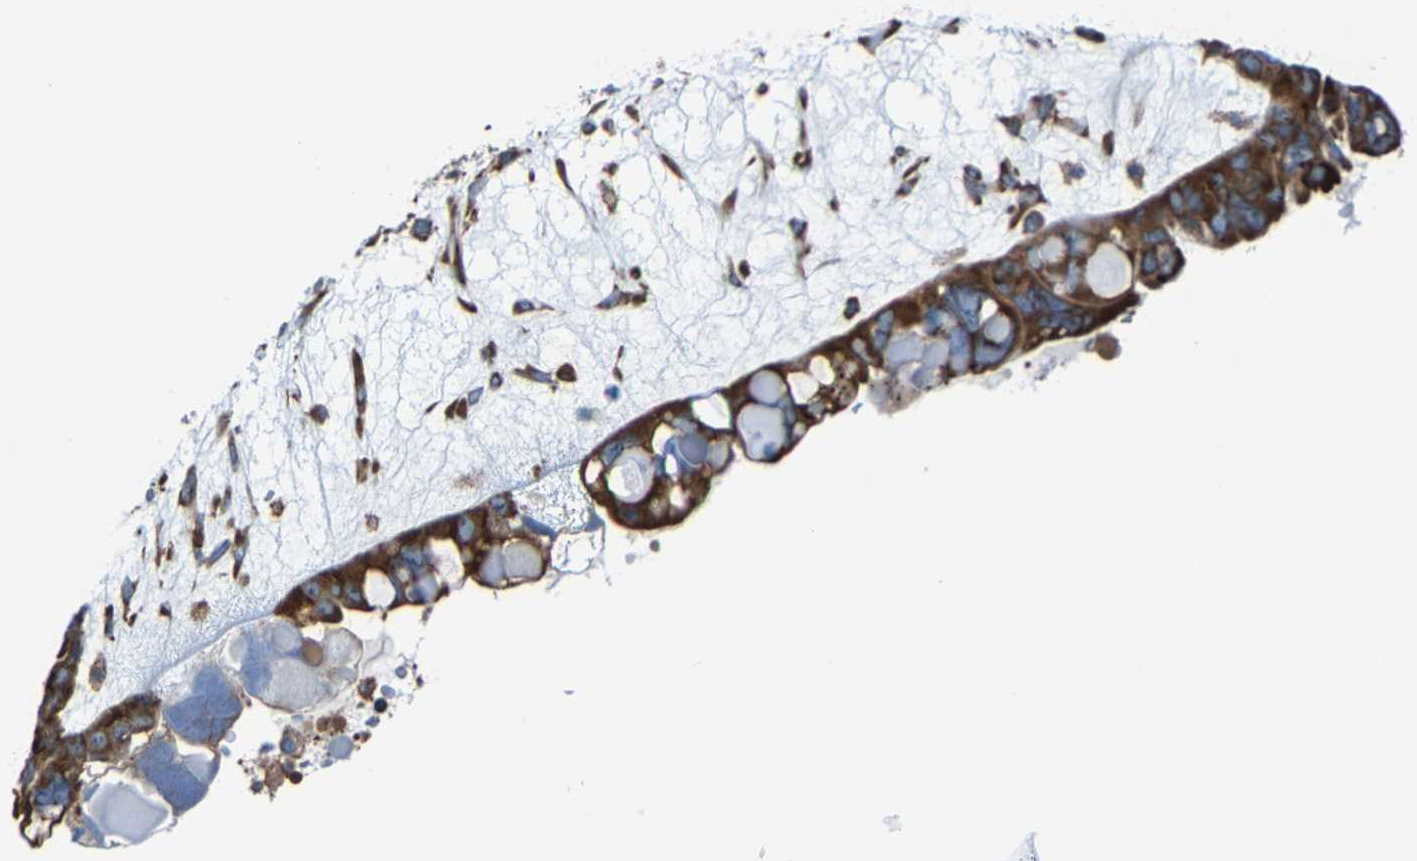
{"staining": {"intensity": "strong", "quantity": ">75%", "location": "cytoplasmic/membranous"}, "tissue": "ovarian cancer", "cell_type": "Tumor cells", "image_type": "cancer", "snomed": [{"axis": "morphology", "description": "Cystadenocarcinoma, serous, NOS"}, {"axis": "topography", "description": "Ovary"}], "caption": "Human ovarian serous cystadenocarcinoma stained with a brown dye shows strong cytoplasmic/membranous positive expression in approximately >75% of tumor cells.", "gene": "G3BP2", "patient": {"sex": "female", "age": 79}}